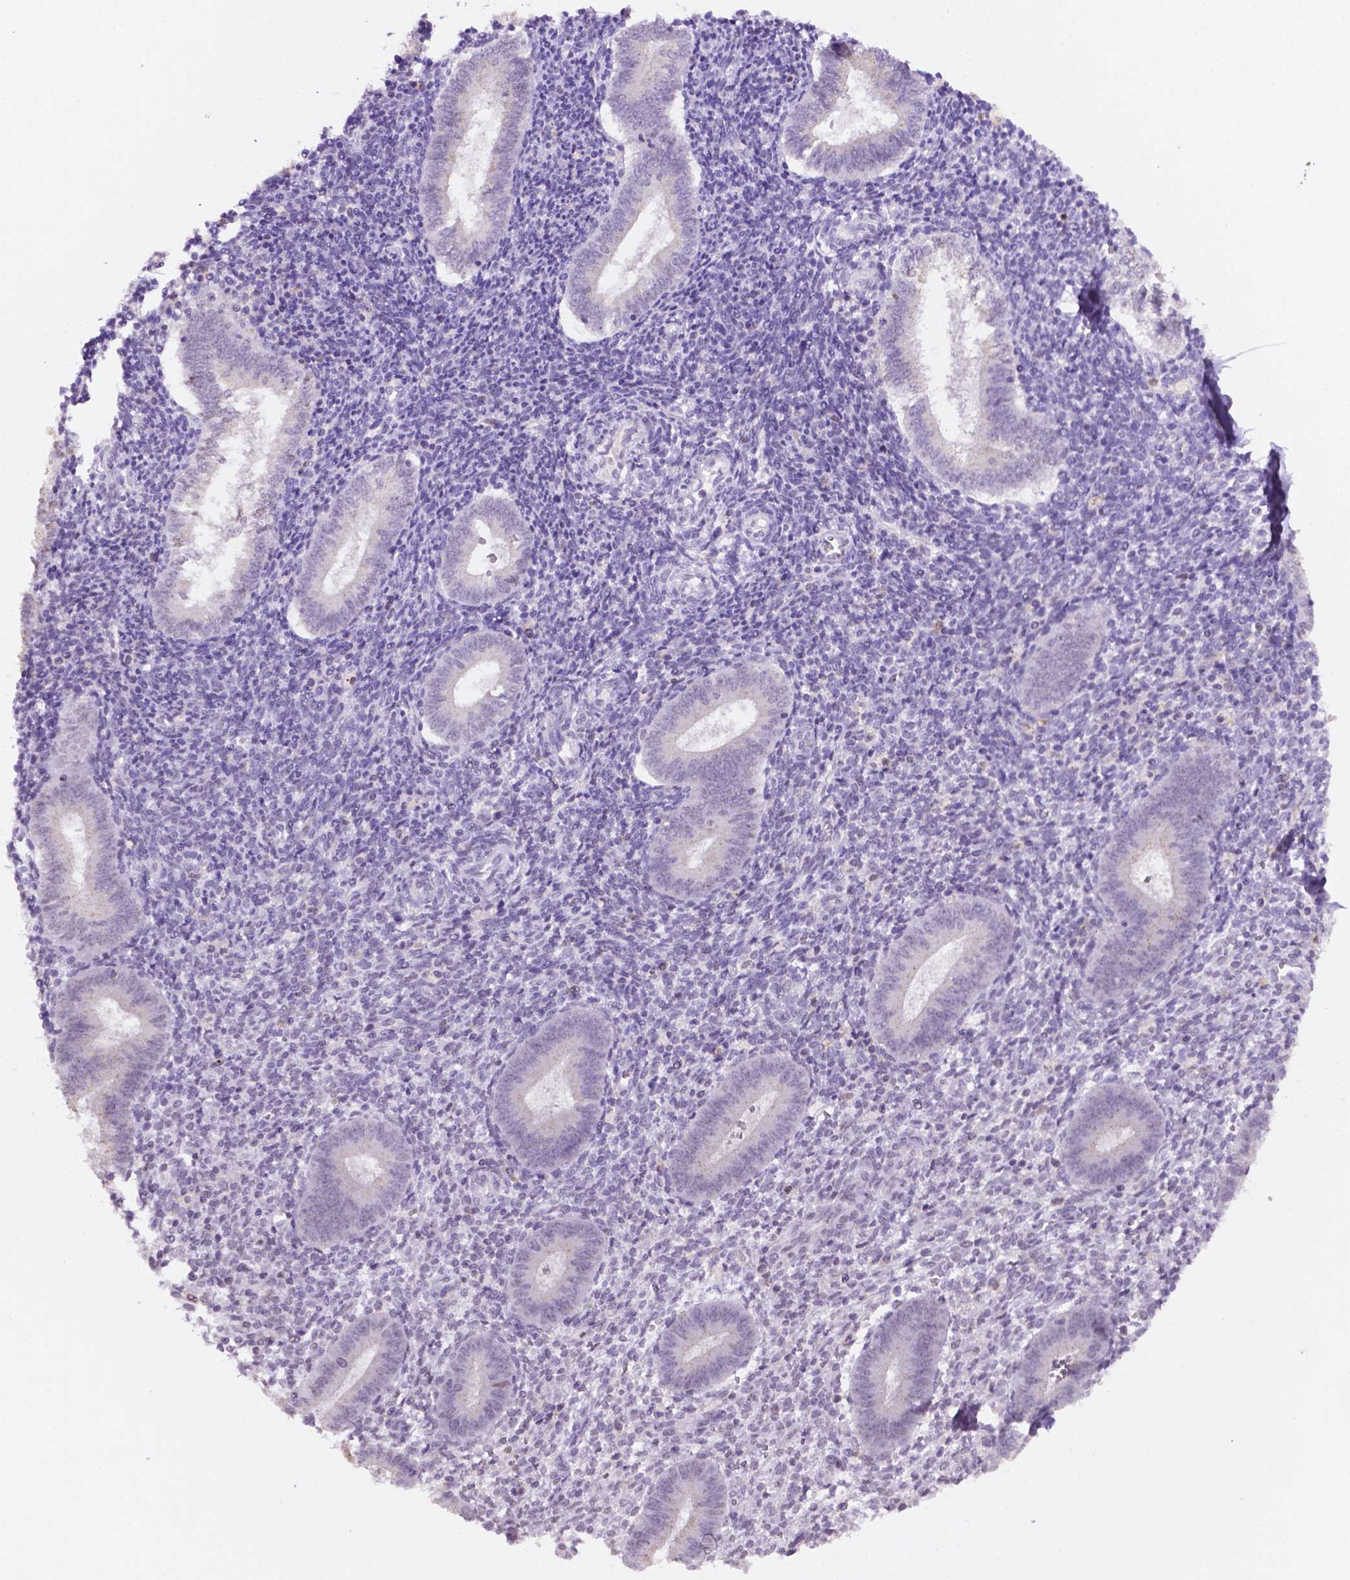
{"staining": {"intensity": "negative", "quantity": "none", "location": "none"}, "tissue": "endometrium", "cell_type": "Cells in endometrial stroma", "image_type": "normal", "snomed": [{"axis": "morphology", "description": "Normal tissue, NOS"}, {"axis": "topography", "description": "Endometrium"}], "caption": "DAB (3,3'-diaminobenzidine) immunohistochemical staining of benign human endometrium demonstrates no significant staining in cells in endometrial stroma.", "gene": "PTPN6", "patient": {"sex": "female", "age": 25}}